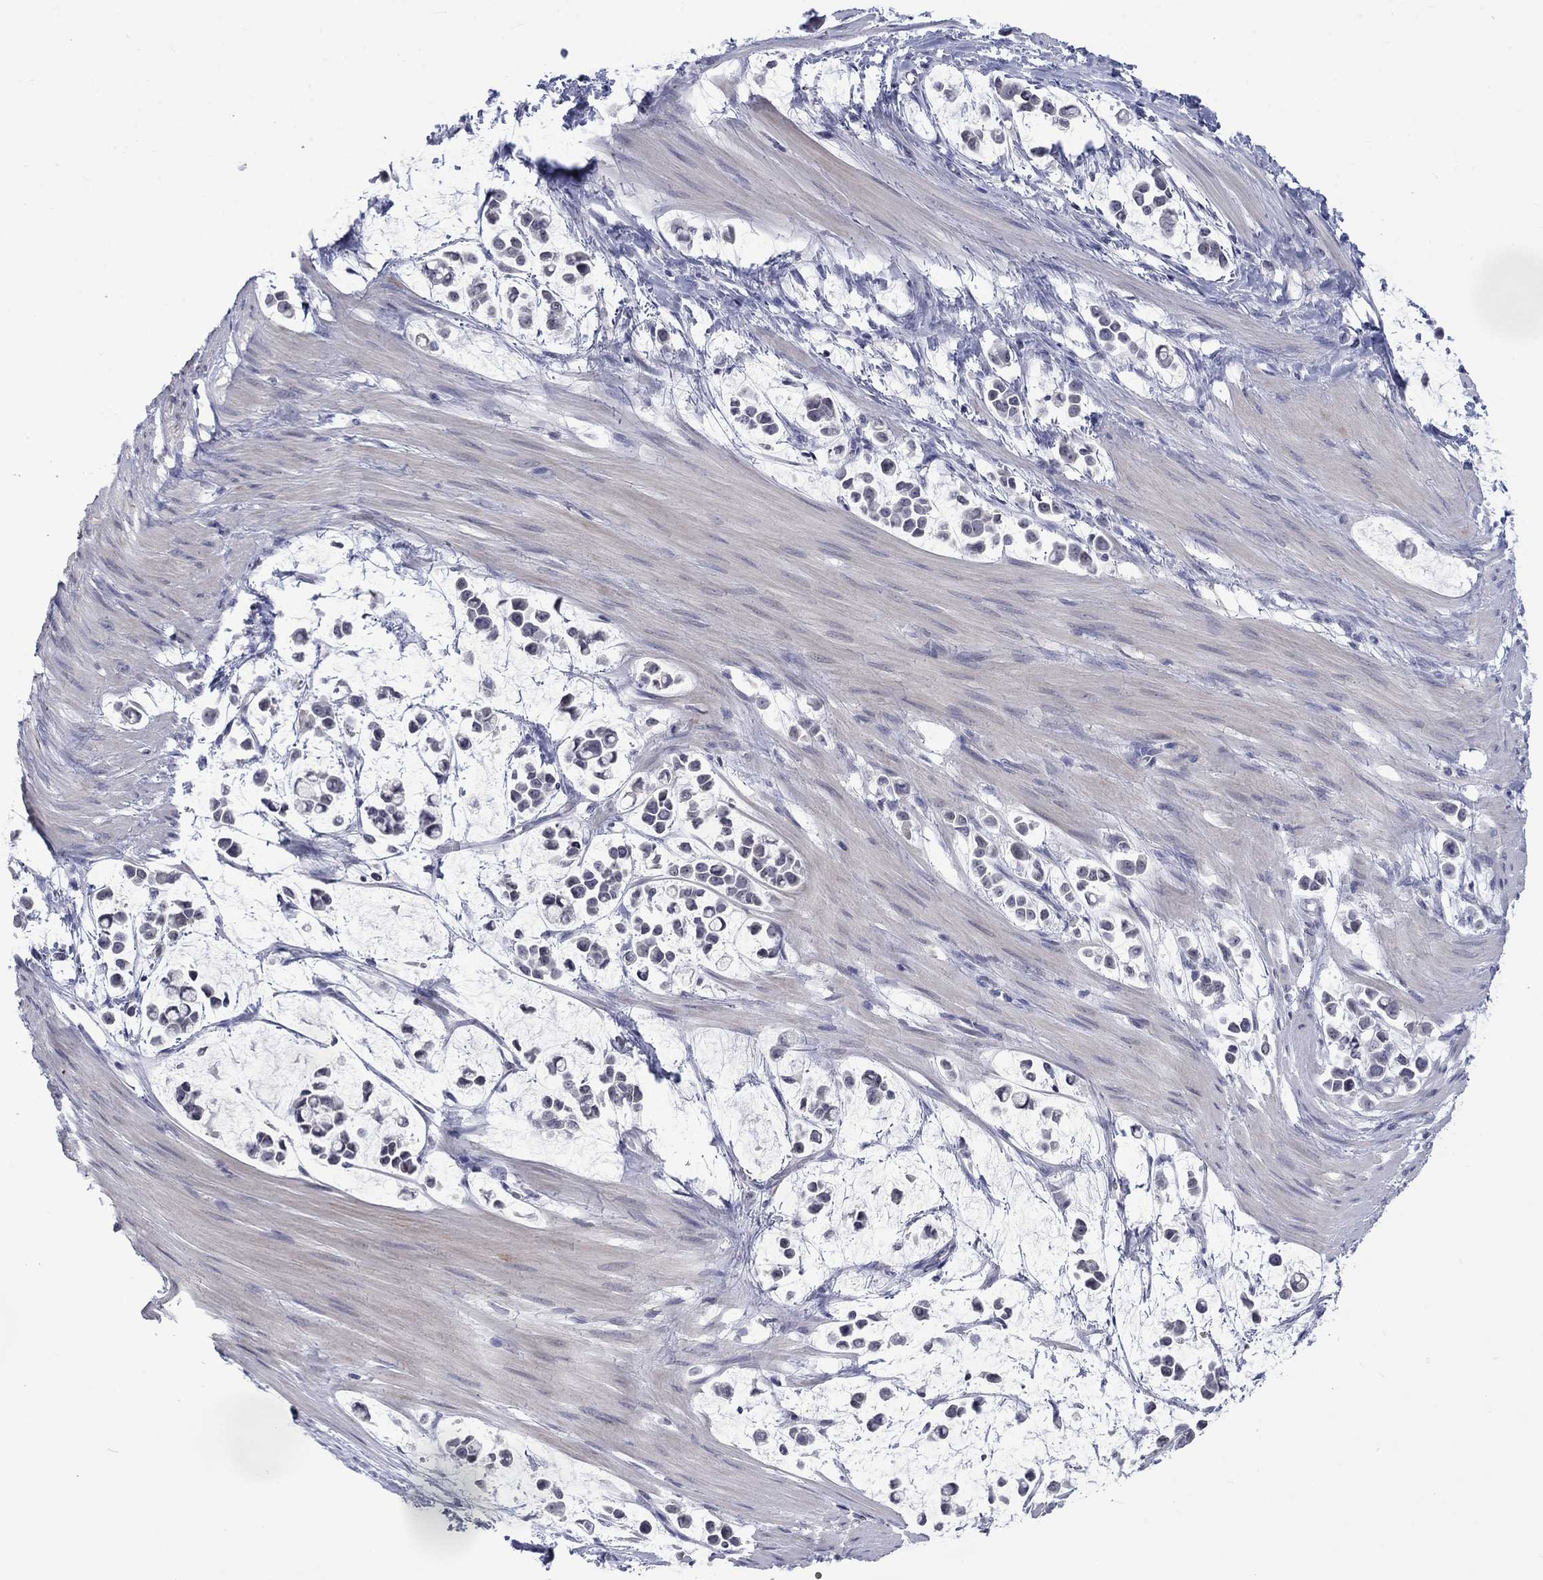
{"staining": {"intensity": "negative", "quantity": "none", "location": "none"}, "tissue": "stomach cancer", "cell_type": "Tumor cells", "image_type": "cancer", "snomed": [{"axis": "morphology", "description": "Adenocarcinoma, NOS"}, {"axis": "topography", "description": "Stomach"}], "caption": "Immunohistochemistry (IHC) micrograph of neoplastic tissue: stomach cancer stained with DAB (3,3'-diaminobenzidine) reveals no significant protein staining in tumor cells.", "gene": "NSMF", "patient": {"sex": "male", "age": 82}}